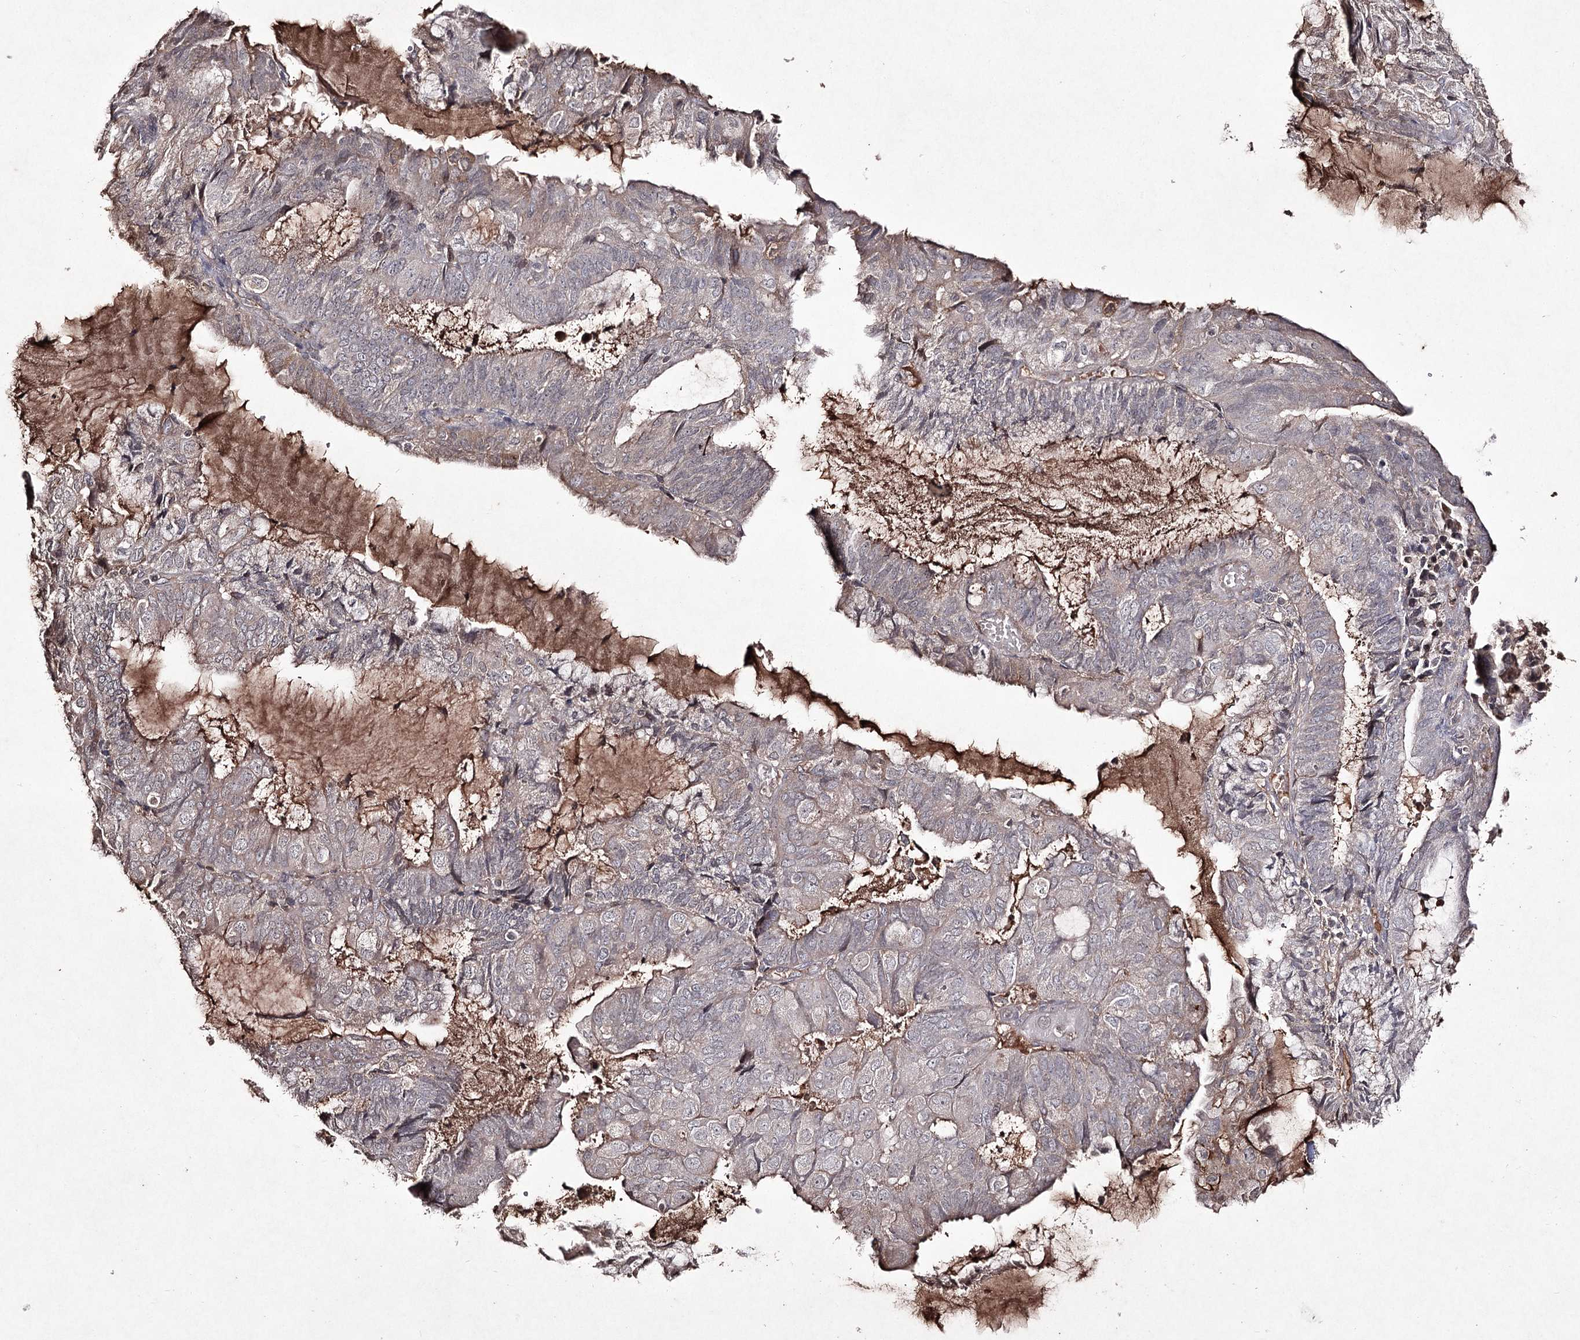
{"staining": {"intensity": "weak", "quantity": "<25%", "location": "cytoplasmic/membranous"}, "tissue": "endometrial cancer", "cell_type": "Tumor cells", "image_type": "cancer", "snomed": [{"axis": "morphology", "description": "Adenocarcinoma, NOS"}, {"axis": "topography", "description": "Endometrium"}], "caption": "Immunohistochemical staining of endometrial adenocarcinoma demonstrates no significant expression in tumor cells.", "gene": "SYNGR3", "patient": {"sex": "female", "age": 81}}